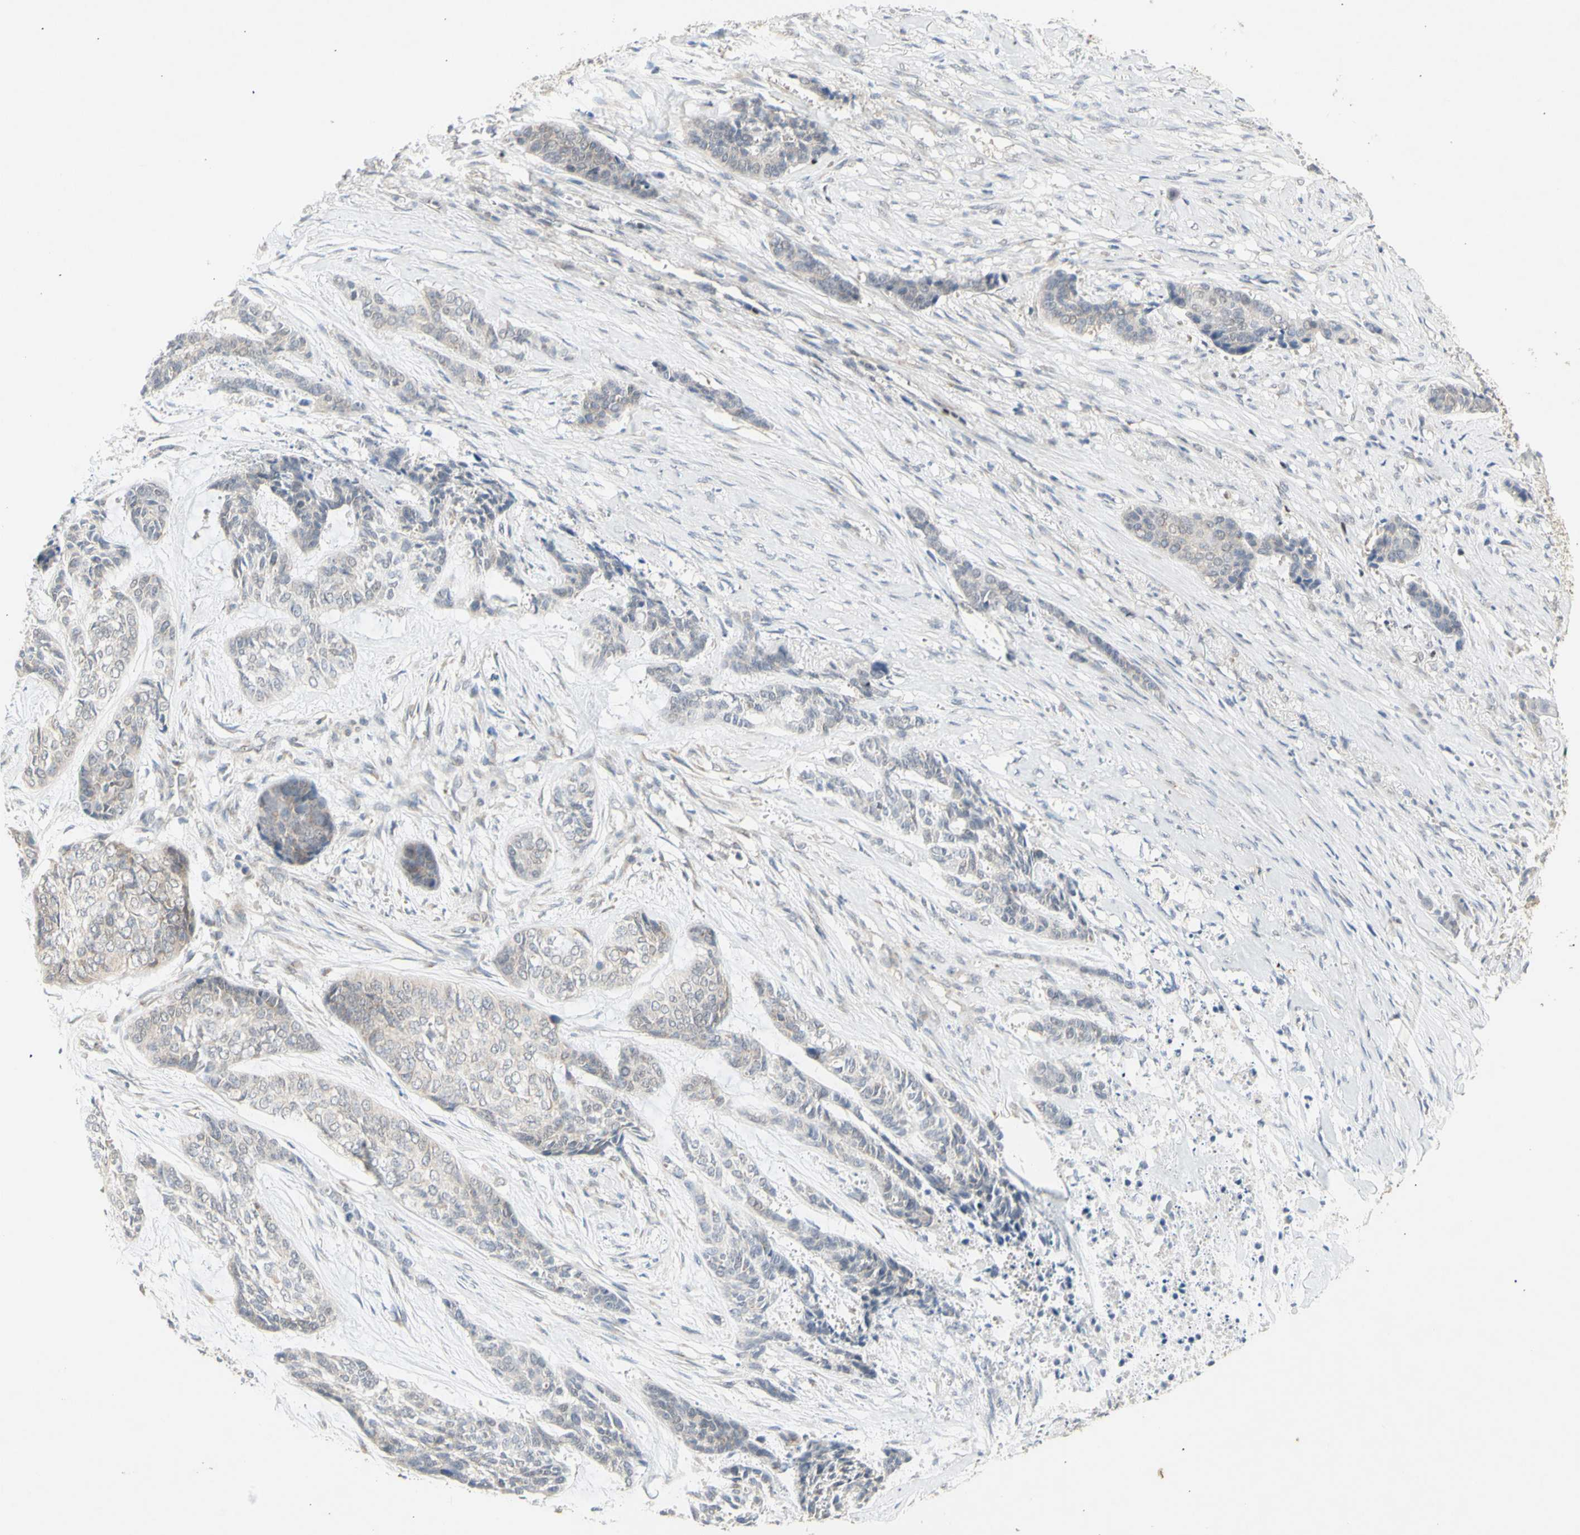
{"staining": {"intensity": "negative", "quantity": "none", "location": "none"}, "tissue": "skin cancer", "cell_type": "Tumor cells", "image_type": "cancer", "snomed": [{"axis": "morphology", "description": "Basal cell carcinoma"}, {"axis": "topography", "description": "Skin"}], "caption": "This is an immunohistochemistry histopathology image of human basal cell carcinoma (skin). There is no positivity in tumor cells.", "gene": "NLRP1", "patient": {"sex": "female", "age": 64}}